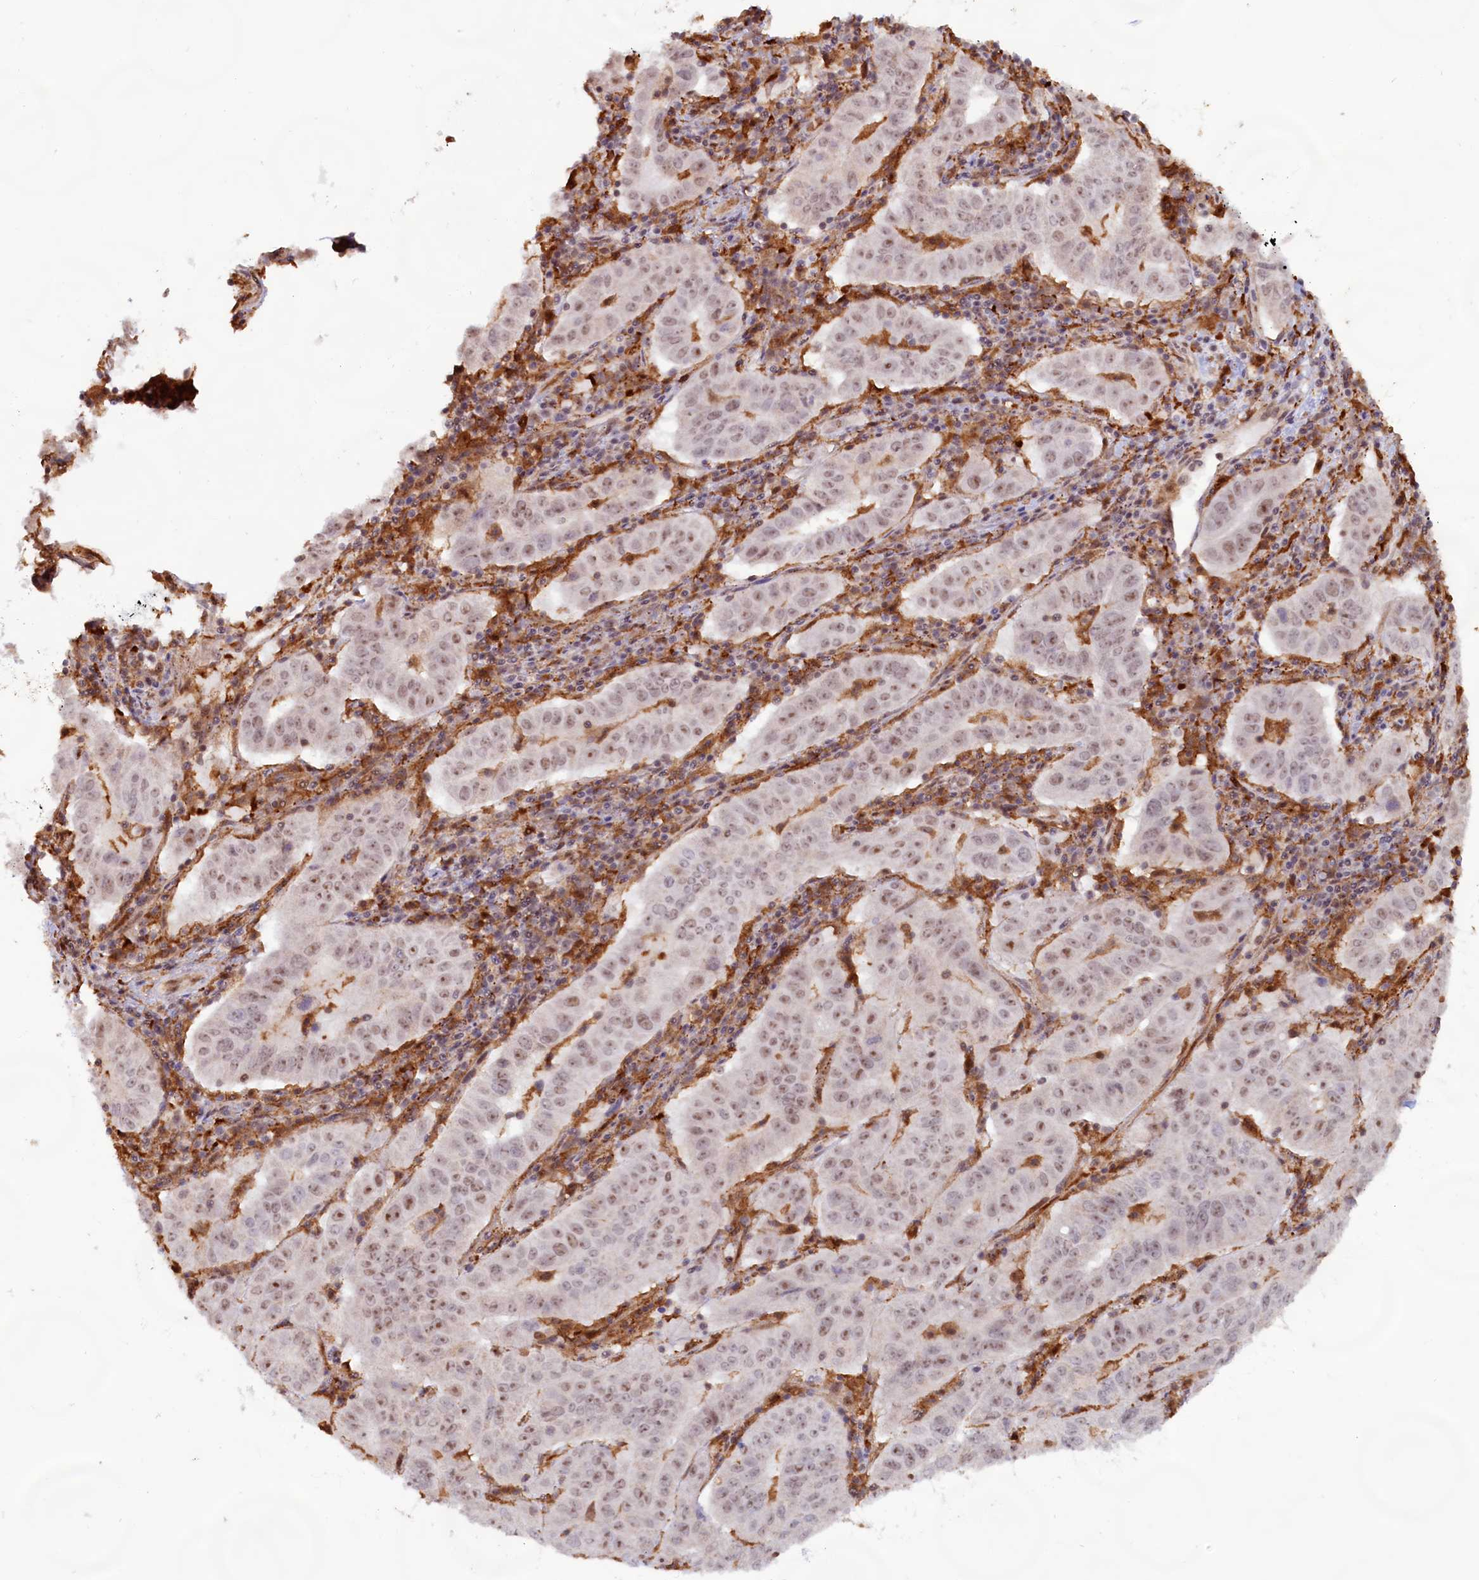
{"staining": {"intensity": "weak", "quantity": ">75%", "location": "nuclear"}, "tissue": "pancreatic cancer", "cell_type": "Tumor cells", "image_type": "cancer", "snomed": [{"axis": "morphology", "description": "Adenocarcinoma, NOS"}, {"axis": "topography", "description": "Pancreas"}], "caption": "Tumor cells demonstrate weak nuclear positivity in approximately >75% of cells in pancreatic cancer (adenocarcinoma).", "gene": "C1D", "patient": {"sex": "male", "age": 63}}